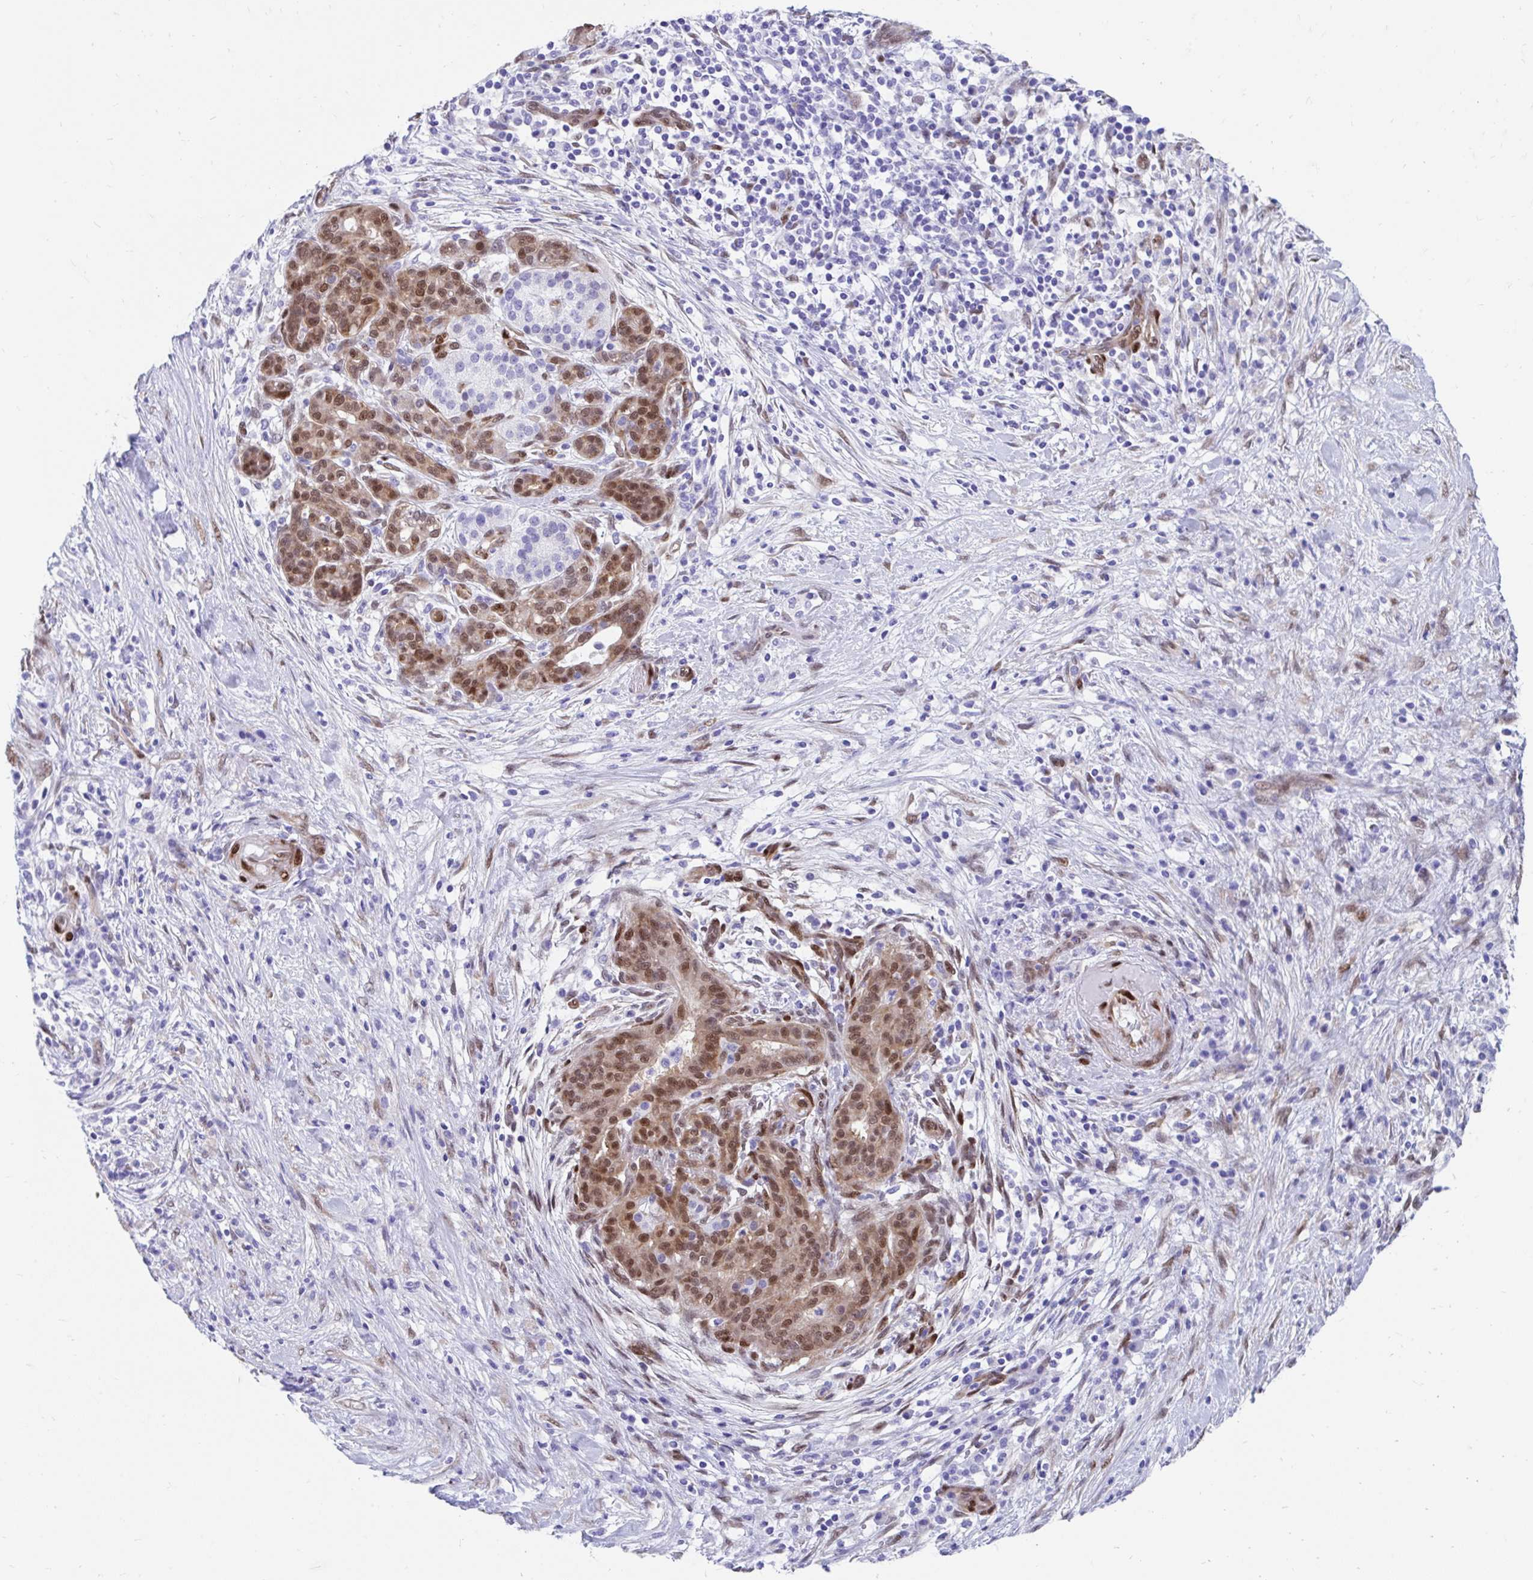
{"staining": {"intensity": "moderate", "quantity": ">75%", "location": "nuclear"}, "tissue": "pancreatic cancer", "cell_type": "Tumor cells", "image_type": "cancer", "snomed": [{"axis": "morphology", "description": "Adenocarcinoma, NOS"}, {"axis": "topography", "description": "Pancreas"}], "caption": "Immunohistochemical staining of human pancreatic cancer exhibits medium levels of moderate nuclear protein positivity in about >75% of tumor cells.", "gene": "RBPMS", "patient": {"sex": "male", "age": 44}}